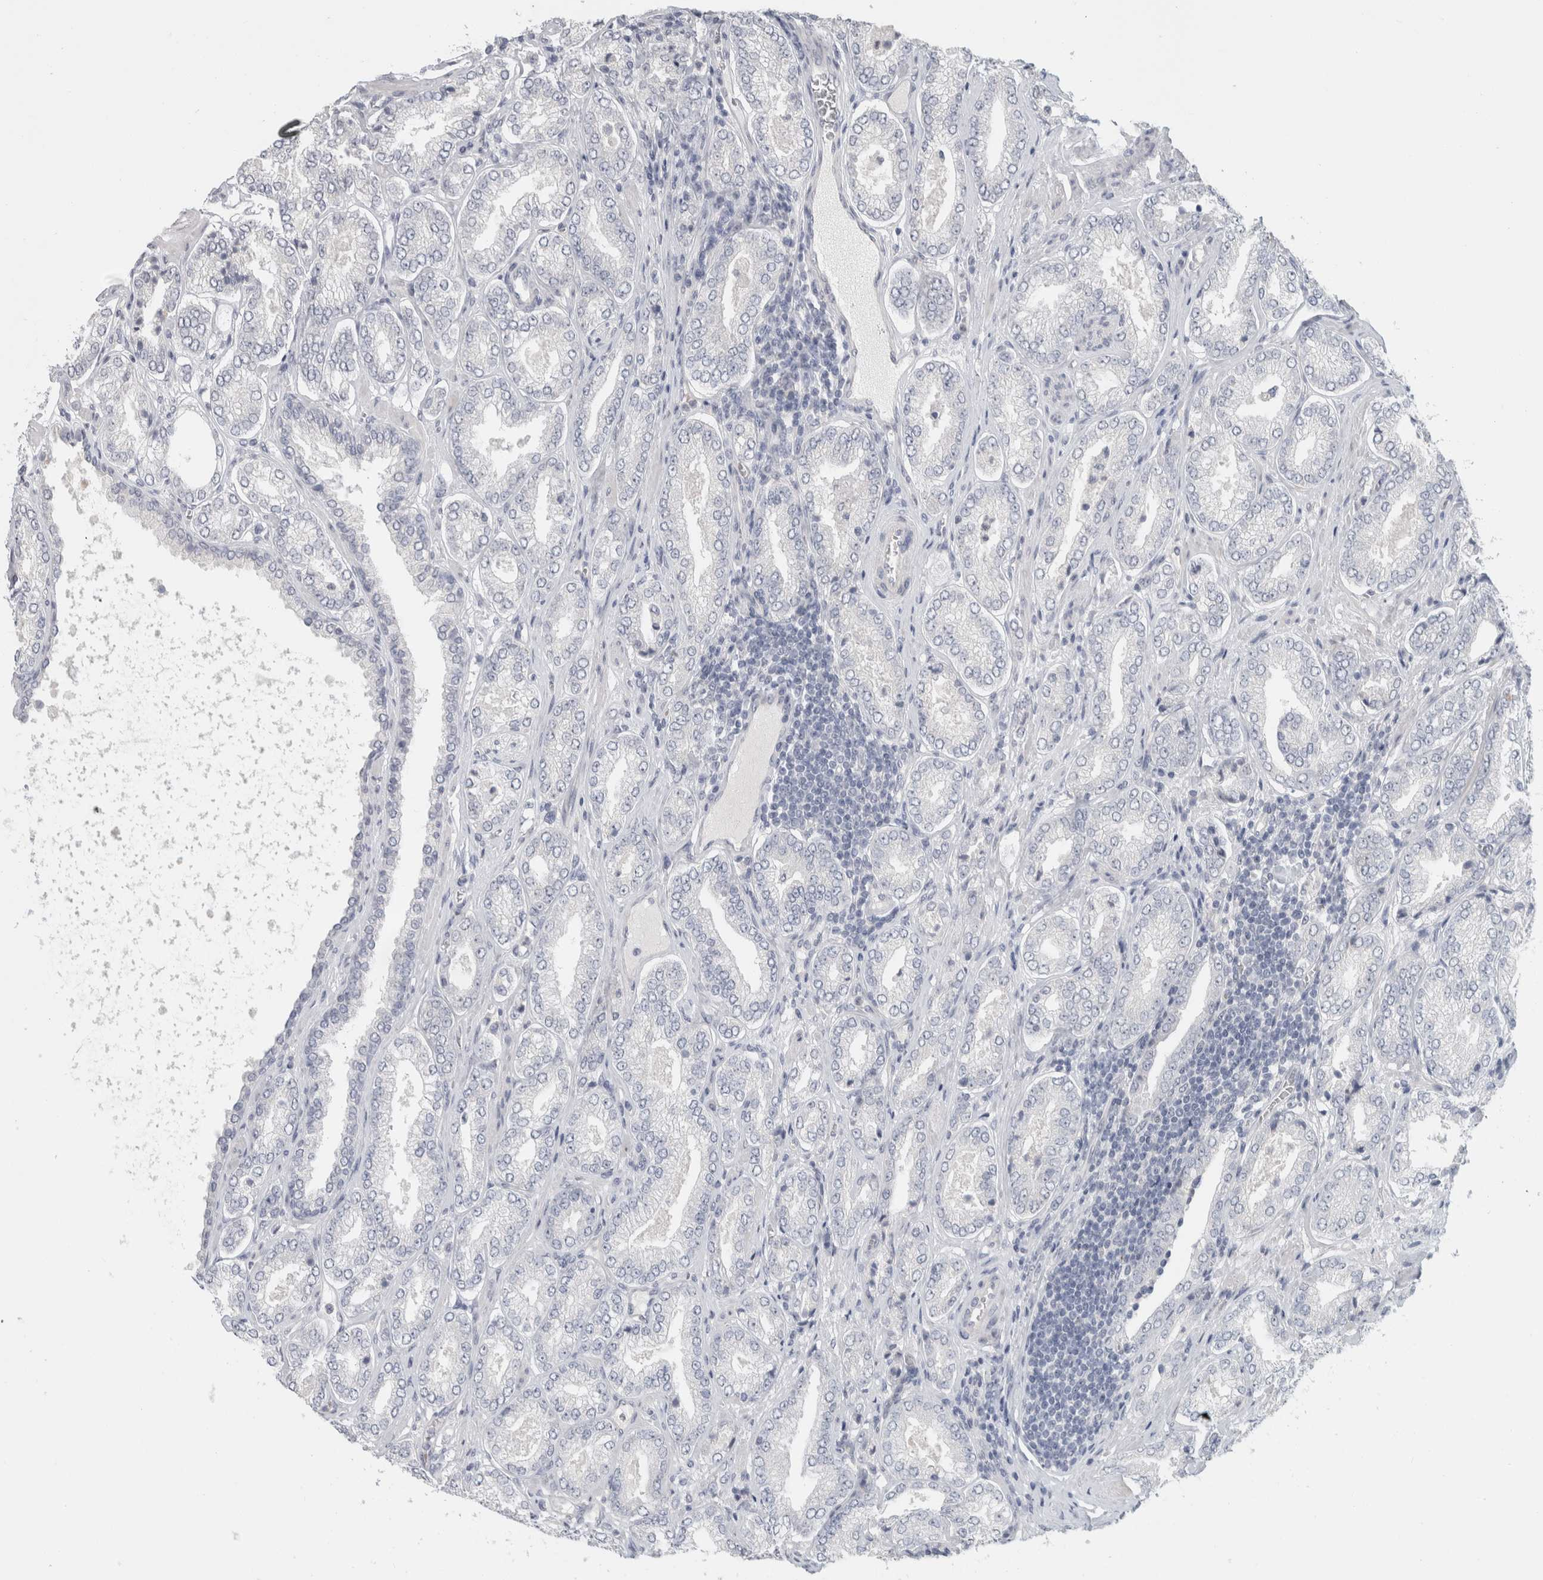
{"staining": {"intensity": "negative", "quantity": "none", "location": "none"}, "tissue": "prostate cancer", "cell_type": "Tumor cells", "image_type": "cancer", "snomed": [{"axis": "morphology", "description": "Adenocarcinoma, Low grade"}, {"axis": "topography", "description": "Prostate"}], "caption": "An immunohistochemistry (IHC) histopathology image of low-grade adenocarcinoma (prostate) is shown. There is no staining in tumor cells of low-grade adenocarcinoma (prostate). (Stains: DAB (3,3'-diaminobenzidine) immunohistochemistry with hematoxylin counter stain, Microscopy: brightfield microscopy at high magnification).", "gene": "FMR1NB", "patient": {"sex": "male", "age": 62}}